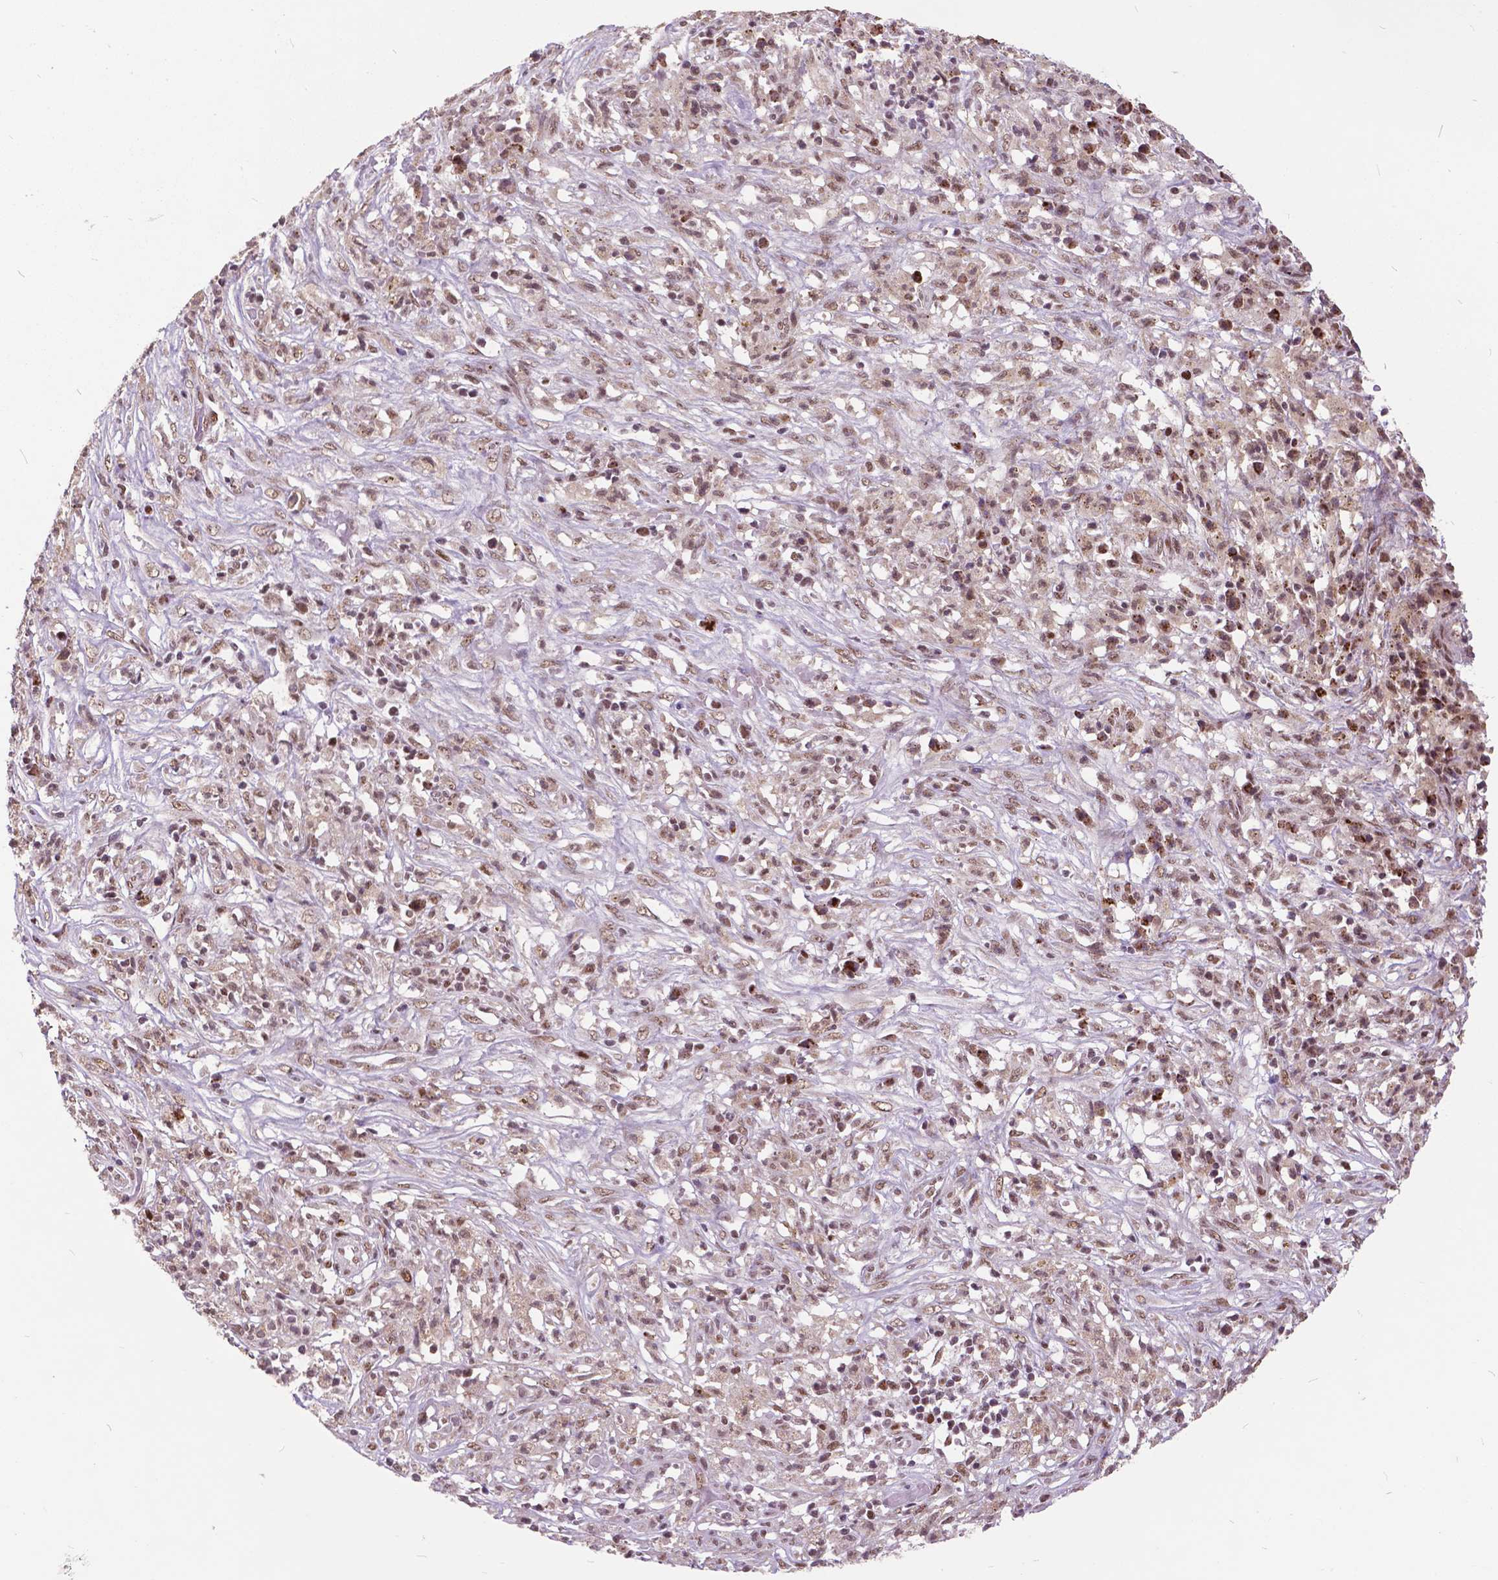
{"staining": {"intensity": "weak", "quantity": ">75%", "location": "nuclear"}, "tissue": "melanoma", "cell_type": "Tumor cells", "image_type": "cancer", "snomed": [{"axis": "morphology", "description": "Malignant melanoma, NOS"}, {"axis": "topography", "description": "Skin"}], "caption": "Immunohistochemistry (DAB) staining of human melanoma shows weak nuclear protein positivity in approximately >75% of tumor cells.", "gene": "MSH2", "patient": {"sex": "female", "age": 91}}